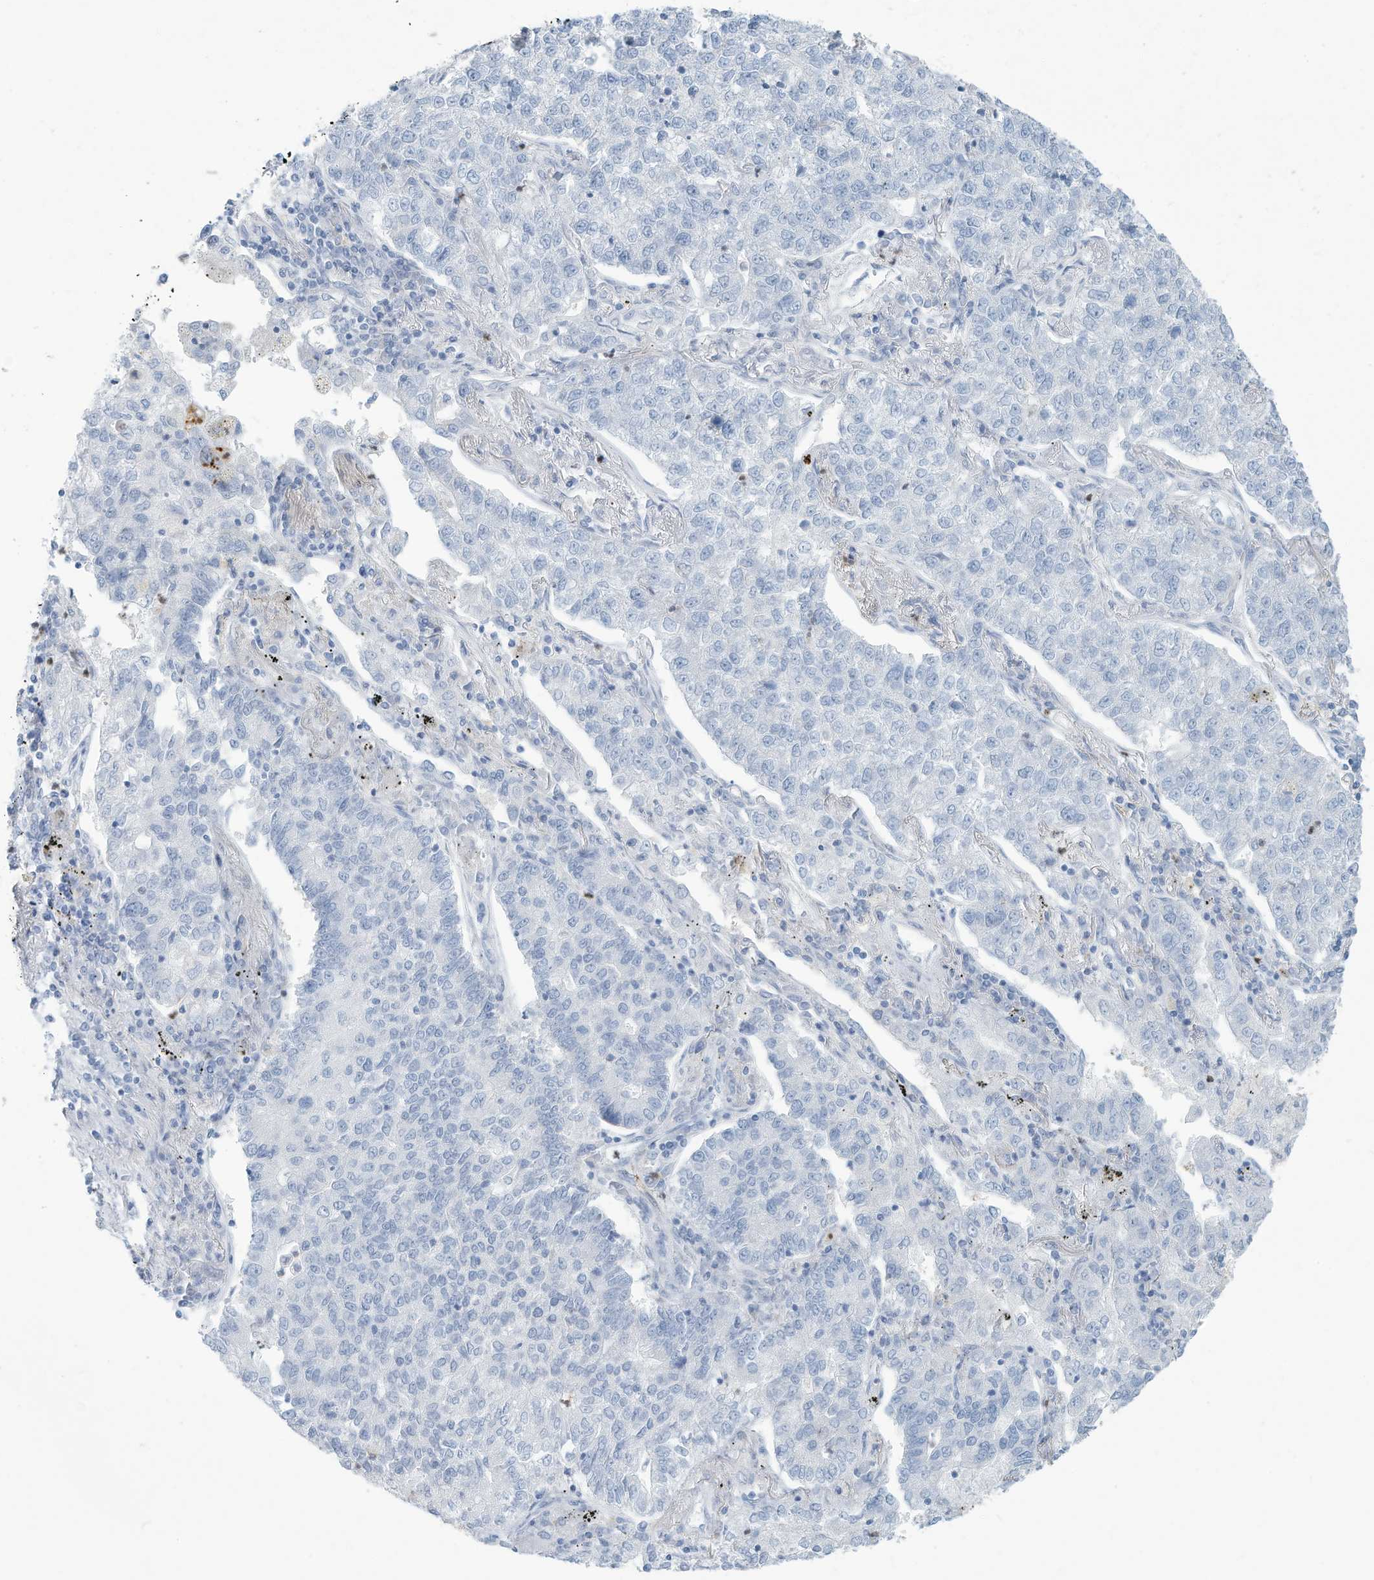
{"staining": {"intensity": "negative", "quantity": "none", "location": "none"}, "tissue": "lung cancer", "cell_type": "Tumor cells", "image_type": "cancer", "snomed": [{"axis": "morphology", "description": "Adenocarcinoma, NOS"}, {"axis": "topography", "description": "Lung"}], "caption": "IHC of adenocarcinoma (lung) exhibits no expression in tumor cells.", "gene": "ERI2", "patient": {"sex": "male", "age": 49}}